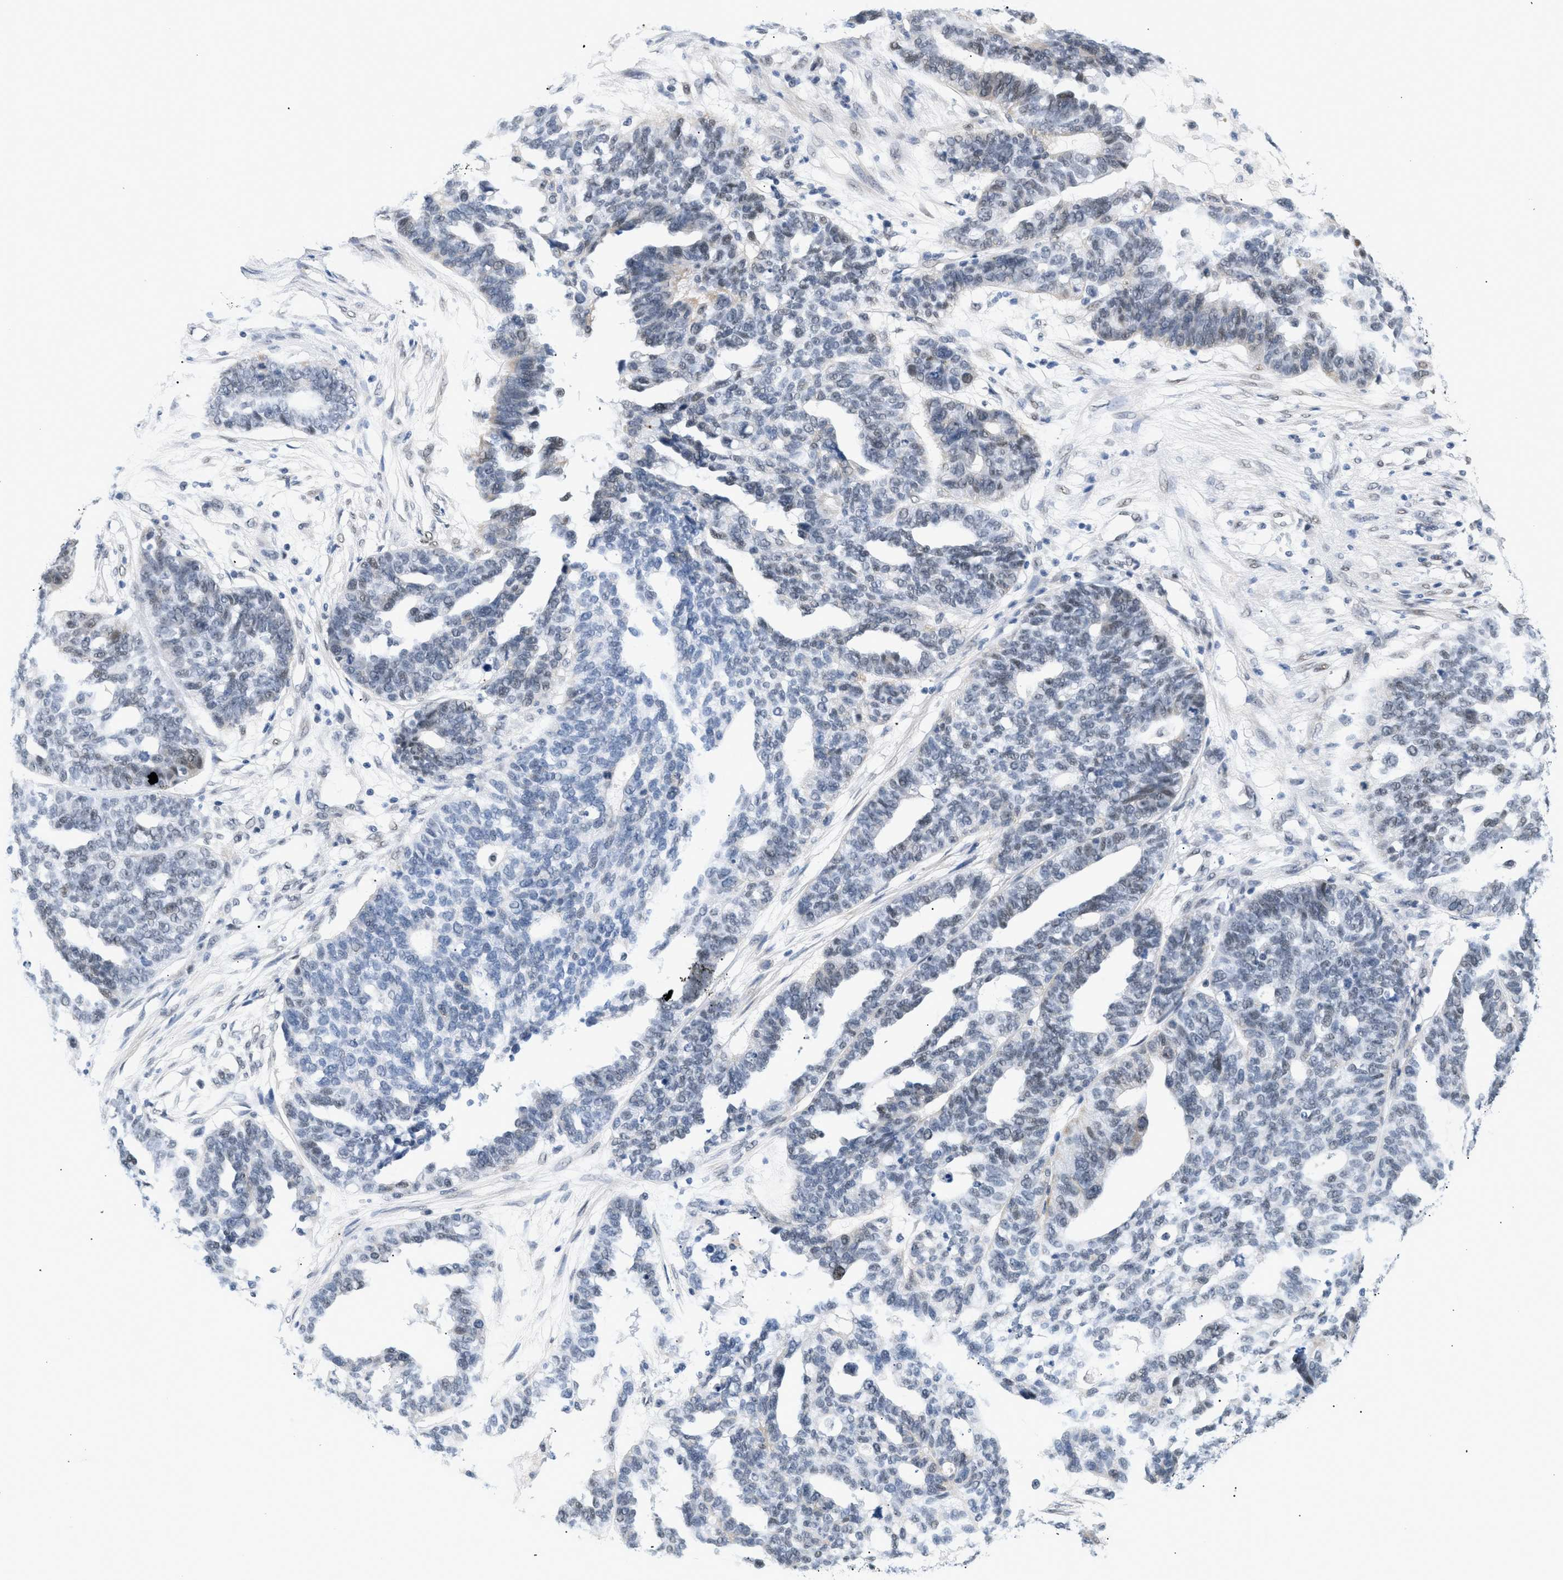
{"staining": {"intensity": "weak", "quantity": "<25%", "location": "nuclear"}, "tissue": "ovarian cancer", "cell_type": "Tumor cells", "image_type": "cancer", "snomed": [{"axis": "morphology", "description": "Cystadenocarcinoma, serous, NOS"}, {"axis": "topography", "description": "Ovary"}], "caption": "Tumor cells are negative for brown protein staining in serous cystadenocarcinoma (ovarian).", "gene": "ELN", "patient": {"sex": "female", "age": 59}}